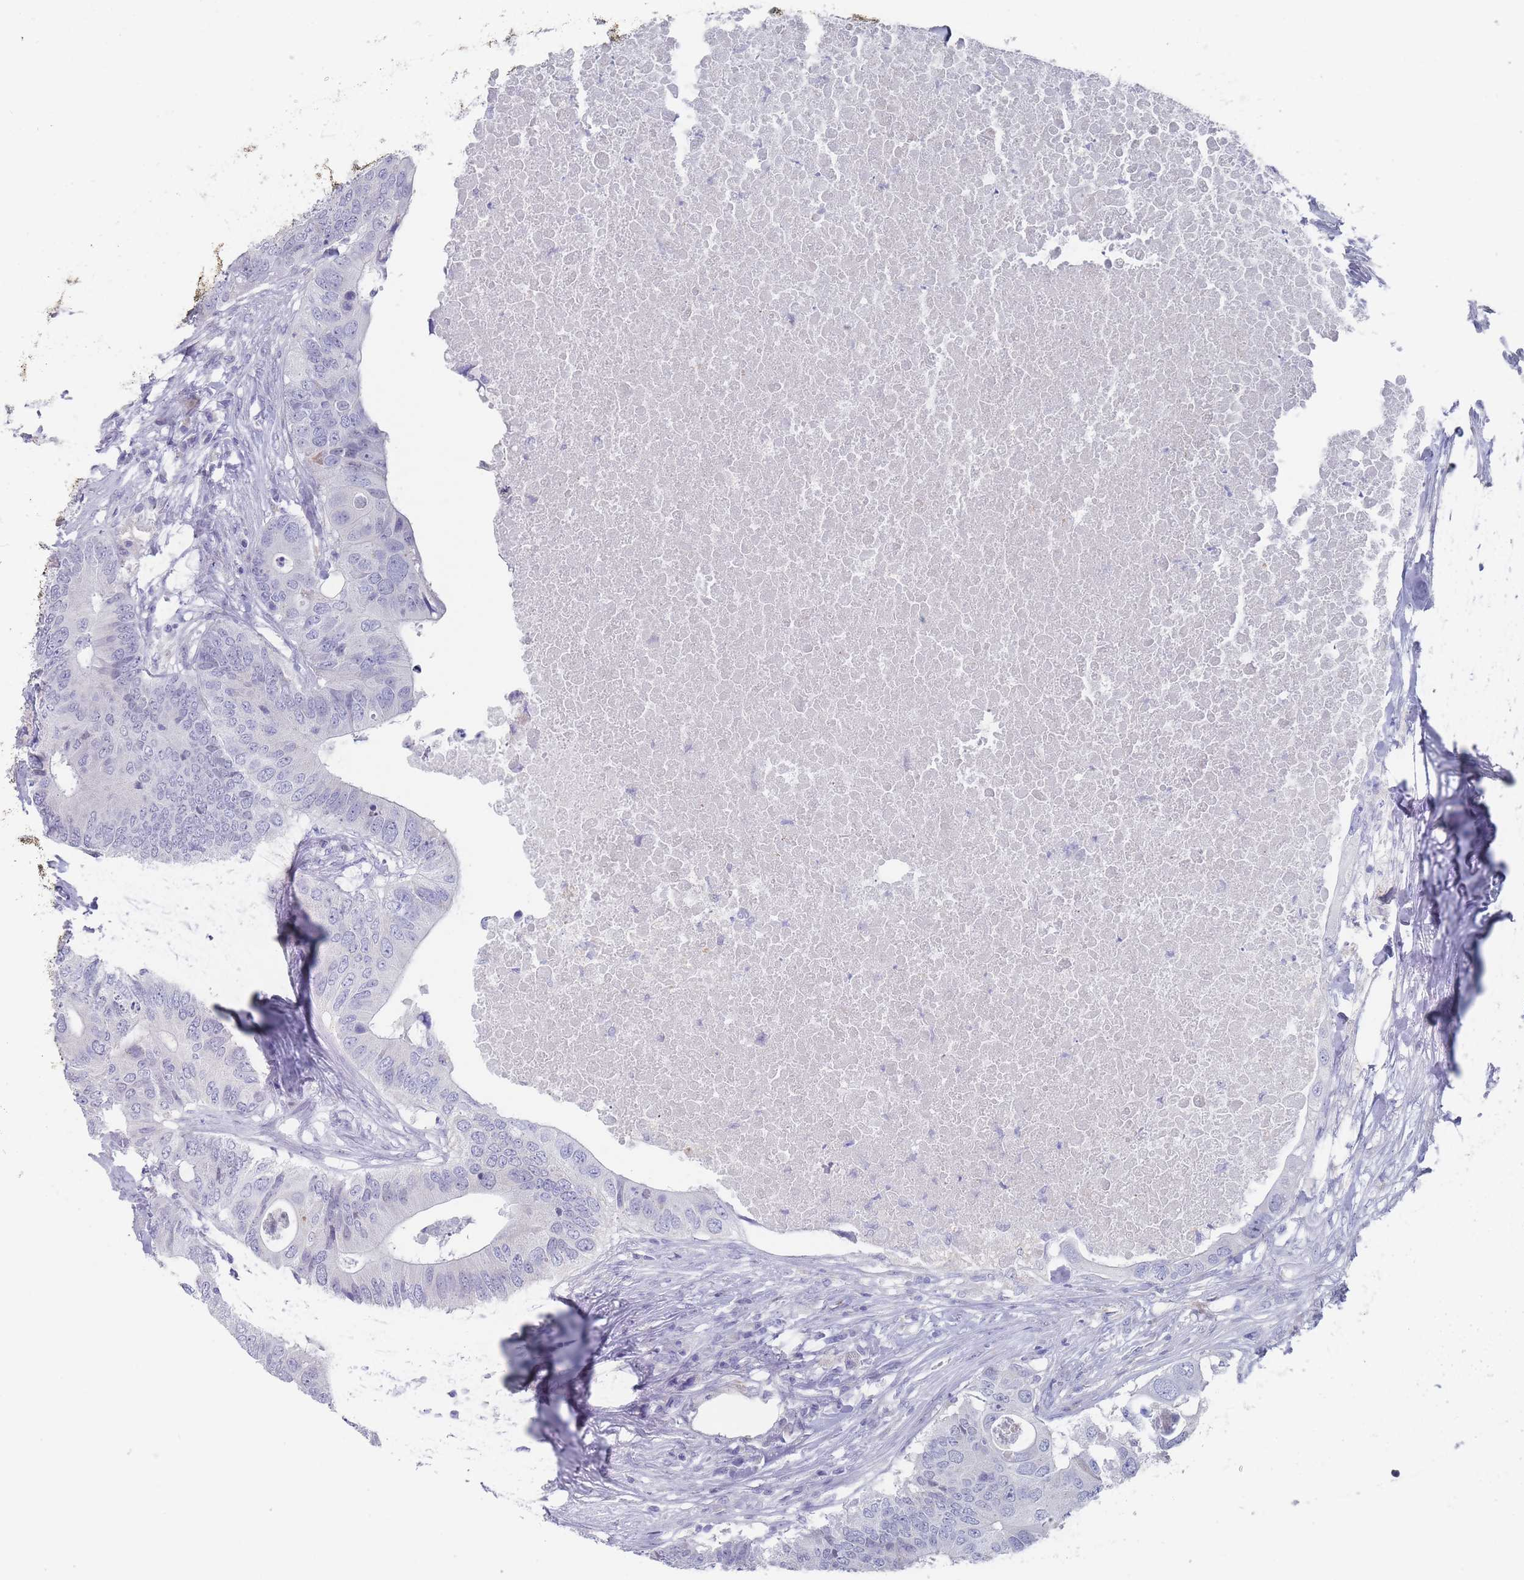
{"staining": {"intensity": "negative", "quantity": "none", "location": "none"}, "tissue": "colorectal cancer", "cell_type": "Tumor cells", "image_type": "cancer", "snomed": [{"axis": "morphology", "description": "Adenocarcinoma, NOS"}, {"axis": "topography", "description": "Colon"}], "caption": "Immunohistochemistry (IHC) of human adenocarcinoma (colorectal) reveals no staining in tumor cells.", "gene": "CYP51A1", "patient": {"sex": "male", "age": 71}}